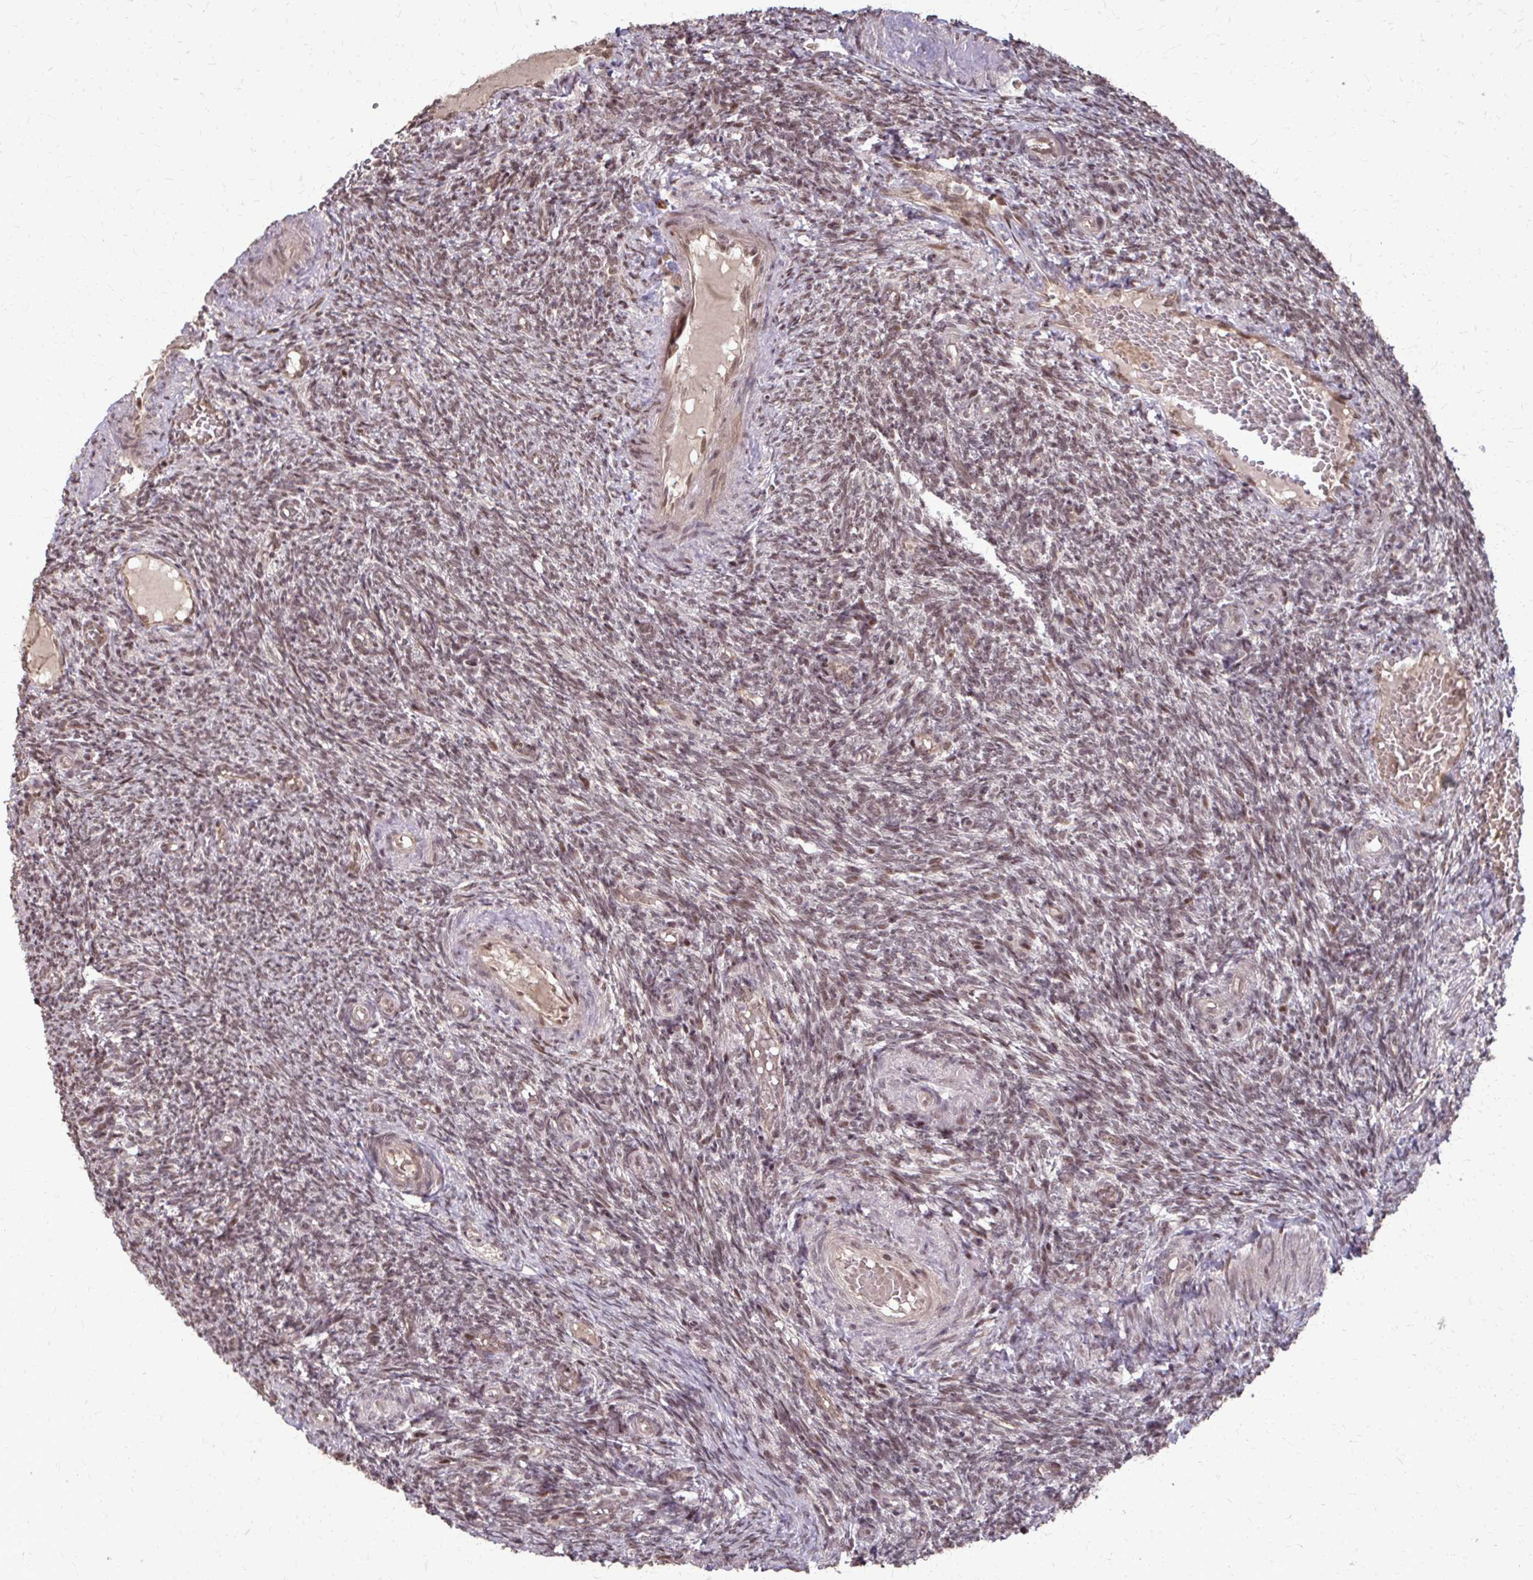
{"staining": {"intensity": "moderate", "quantity": ">75%", "location": "nuclear"}, "tissue": "ovary", "cell_type": "Ovarian stroma cells", "image_type": "normal", "snomed": [{"axis": "morphology", "description": "Normal tissue, NOS"}, {"axis": "topography", "description": "Ovary"}], "caption": "A high-resolution micrograph shows IHC staining of benign ovary, which shows moderate nuclear expression in about >75% of ovarian stroma cells.", "gene": "SS18", "patient": {"sex": "female", "age": 39}}